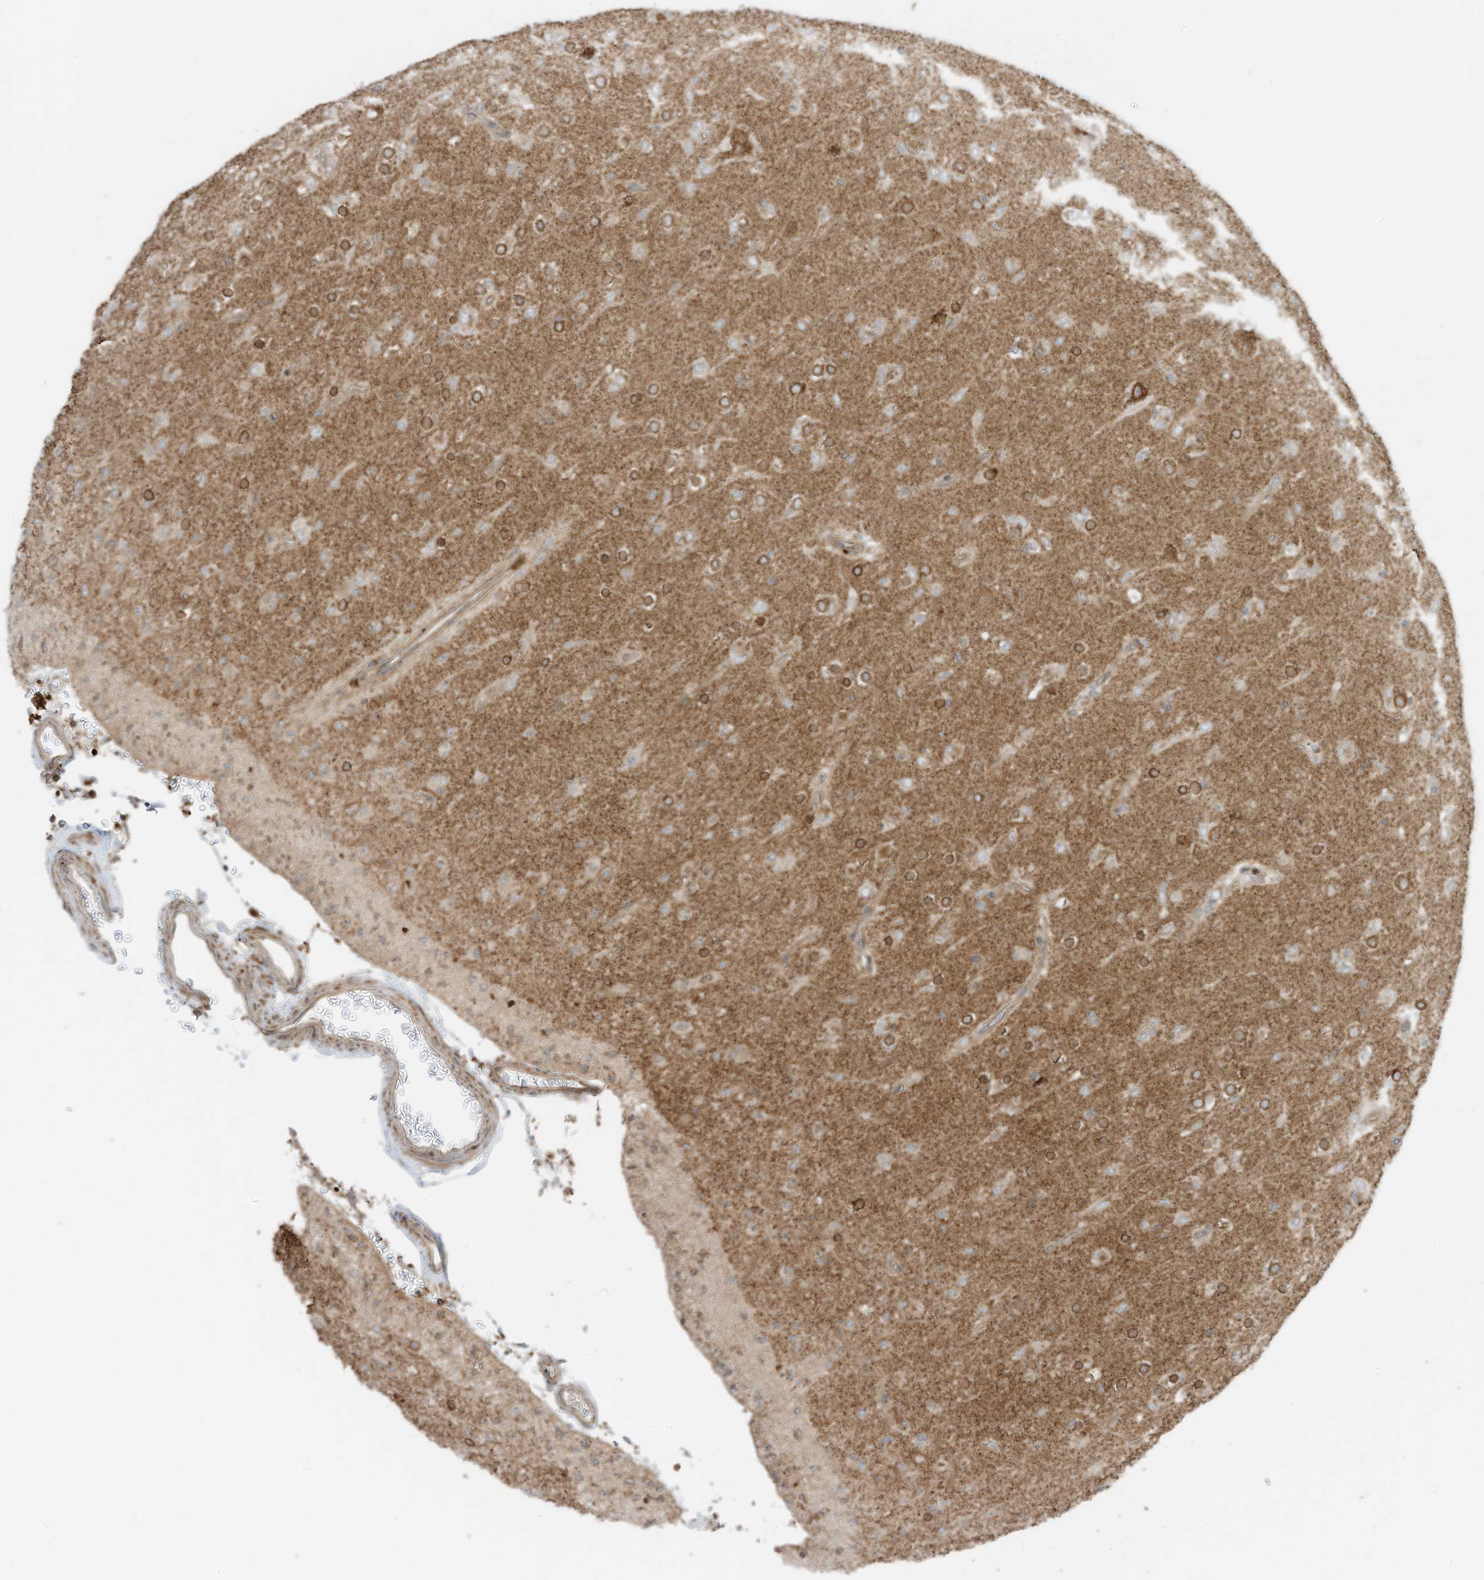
{"staining": {"intensity": "moderate", "quantity": "<25%", "location": "cytoplasmic/membranous"}, "tissue": "glioma", "cell_type": "Tumor cells", "image_type": "cancer", "snomed": [{"axis": "morphology", "description": "Glioma, malignant, Low grade"}, {"axis": "topography", "description": "Brain"}], "caption": "Immunohistochemistry micrograph of glioma stained for a protein (brown), which shows low levels of moderate cytoplasmic/membranous staining in approximately <25% of tumor cells.", "gene": "SLC25A12", "patient": {"sex": "male", "age": 65}}